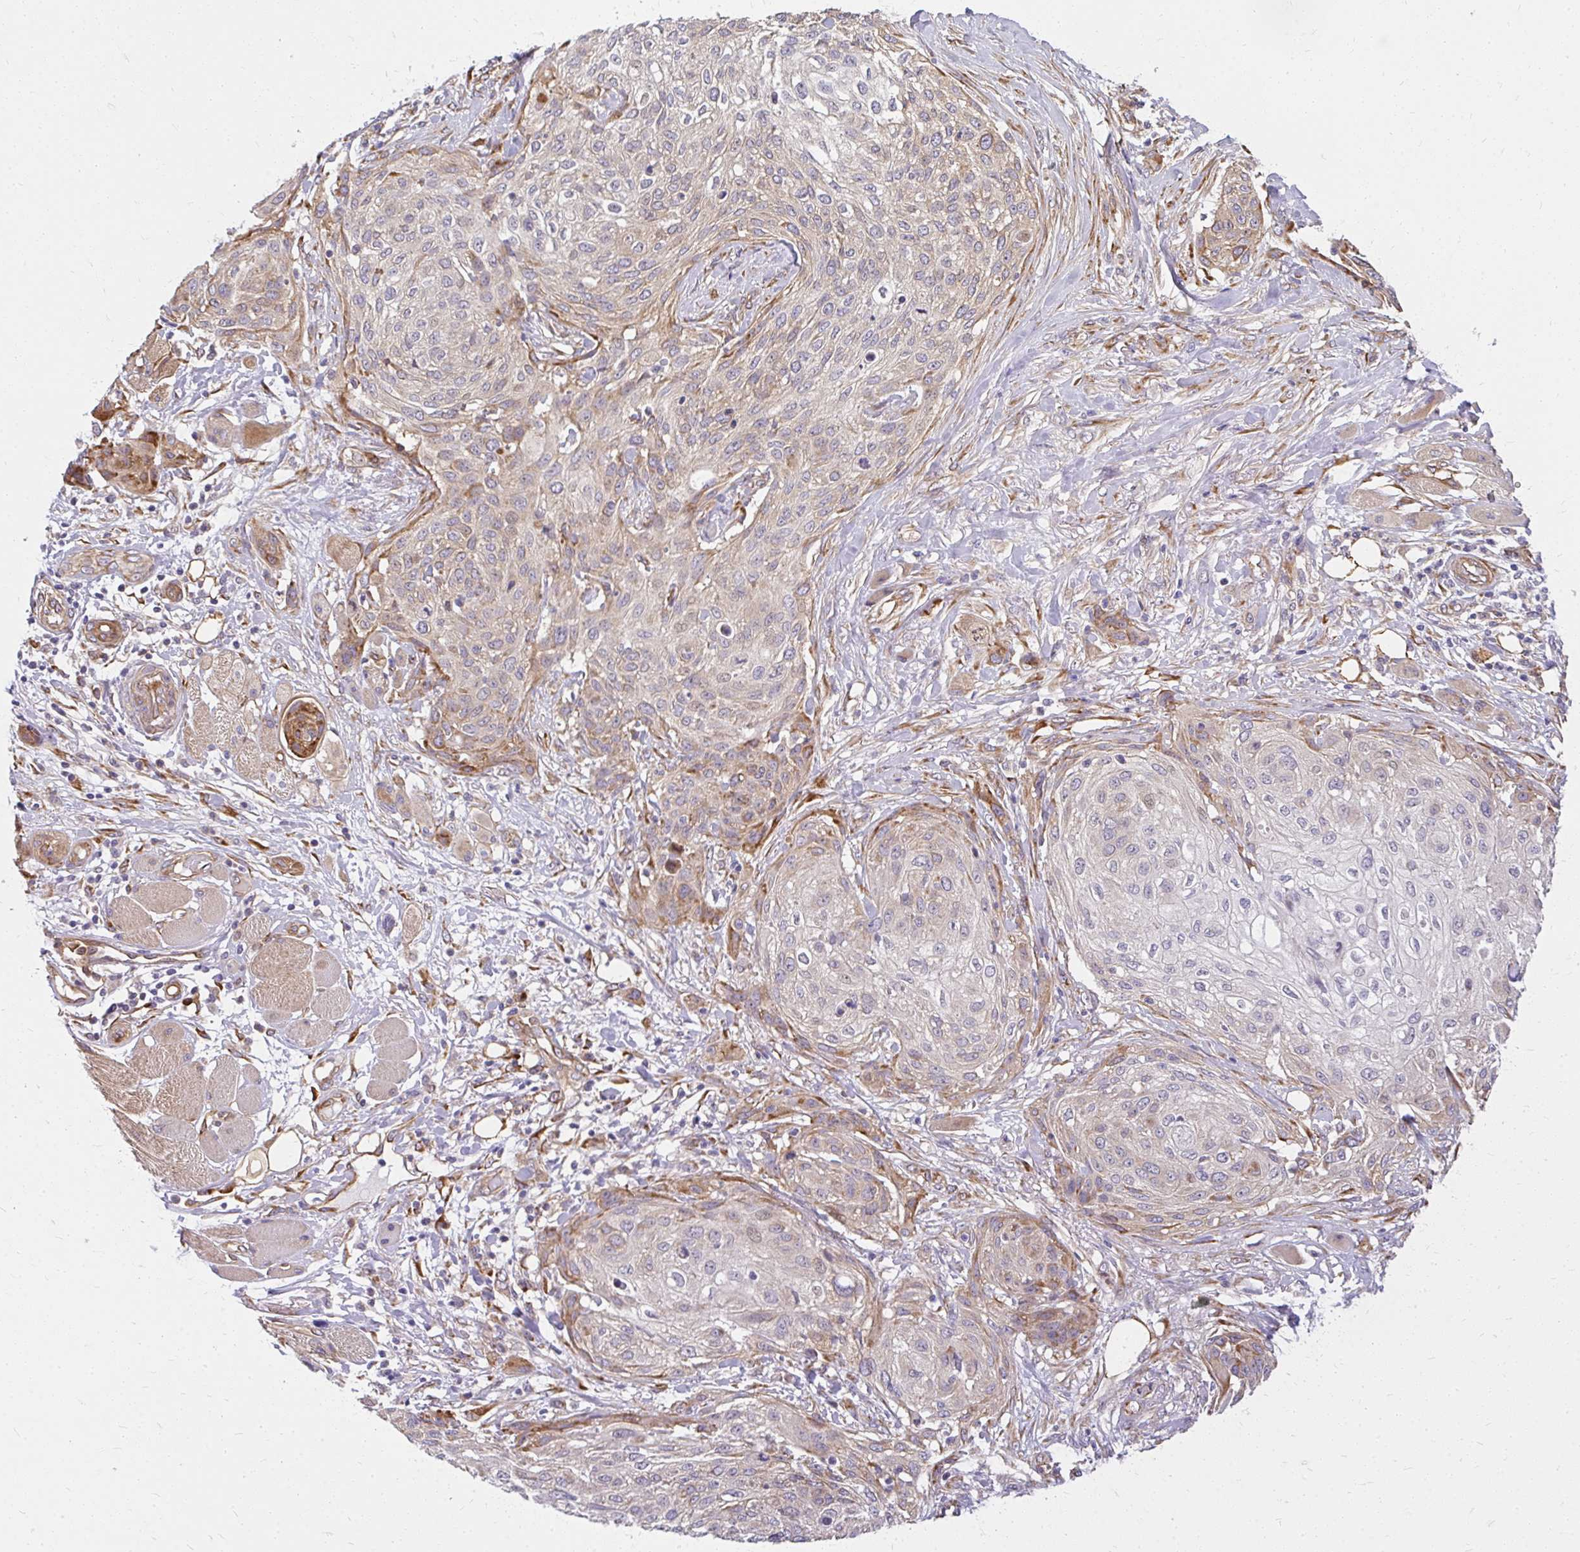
{"staining": {"intensity": "weak", "quantity": "<25%", "location": "cytoplasmic/membranous"}, "tissue": "skin cancer", "cell_type": "Tumor cells", "image_type": "cancer", "snomed": [{"axis": "morphology", "description": "Squamous cell carcinoma, NOS"}, {"axis": "topography", "description": "Skin"}], "caption": "This is a image of immunohistochemistry staining of skin cancer, which shows no expression in tumor cells.", "gene": "RSKR", "patient": {"sex": "female", "age": 87}}